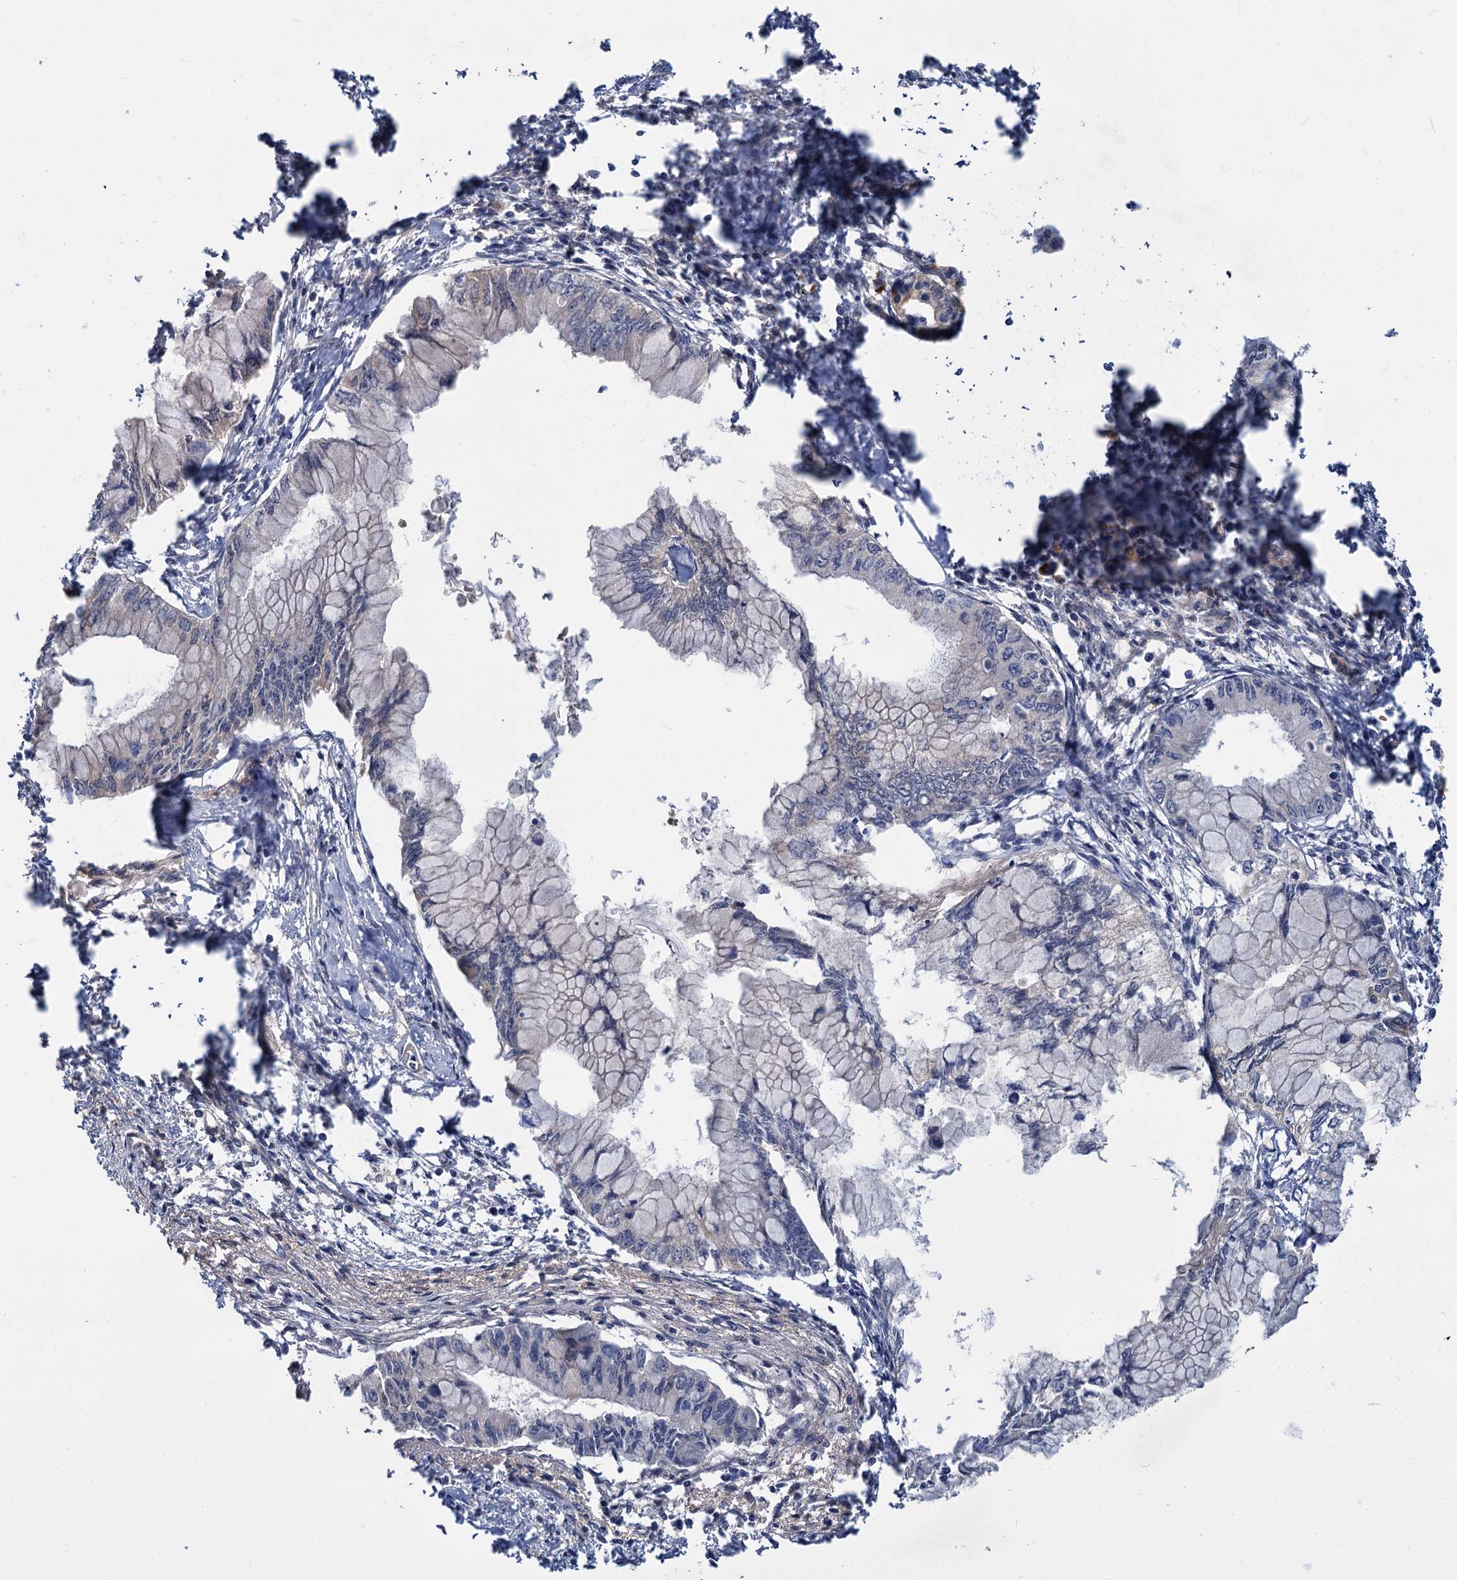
{"staining": {"intensity": "negative", "quantity": "none", "location": "none"}, "tissue": "pancreatic cancer", "cell_type": "Tumor cells", "image_type": "cancer", "snomed": [{"axis": "morphology", "description": "Adenocarcinoma, NOS"}, {"axis": "topography", "description": "Pancreas"}], "caption": "IHC photomicrograph of neoplastic tissue: human pancreatic cancer stained with DAB (3,3'-diaminobenzidine) exhibits no significant protein positivity in tumor cells. (DAB IHC, high magnification).", "gene": "SNX15", "patient": {"sex": "male", "age": 48}}